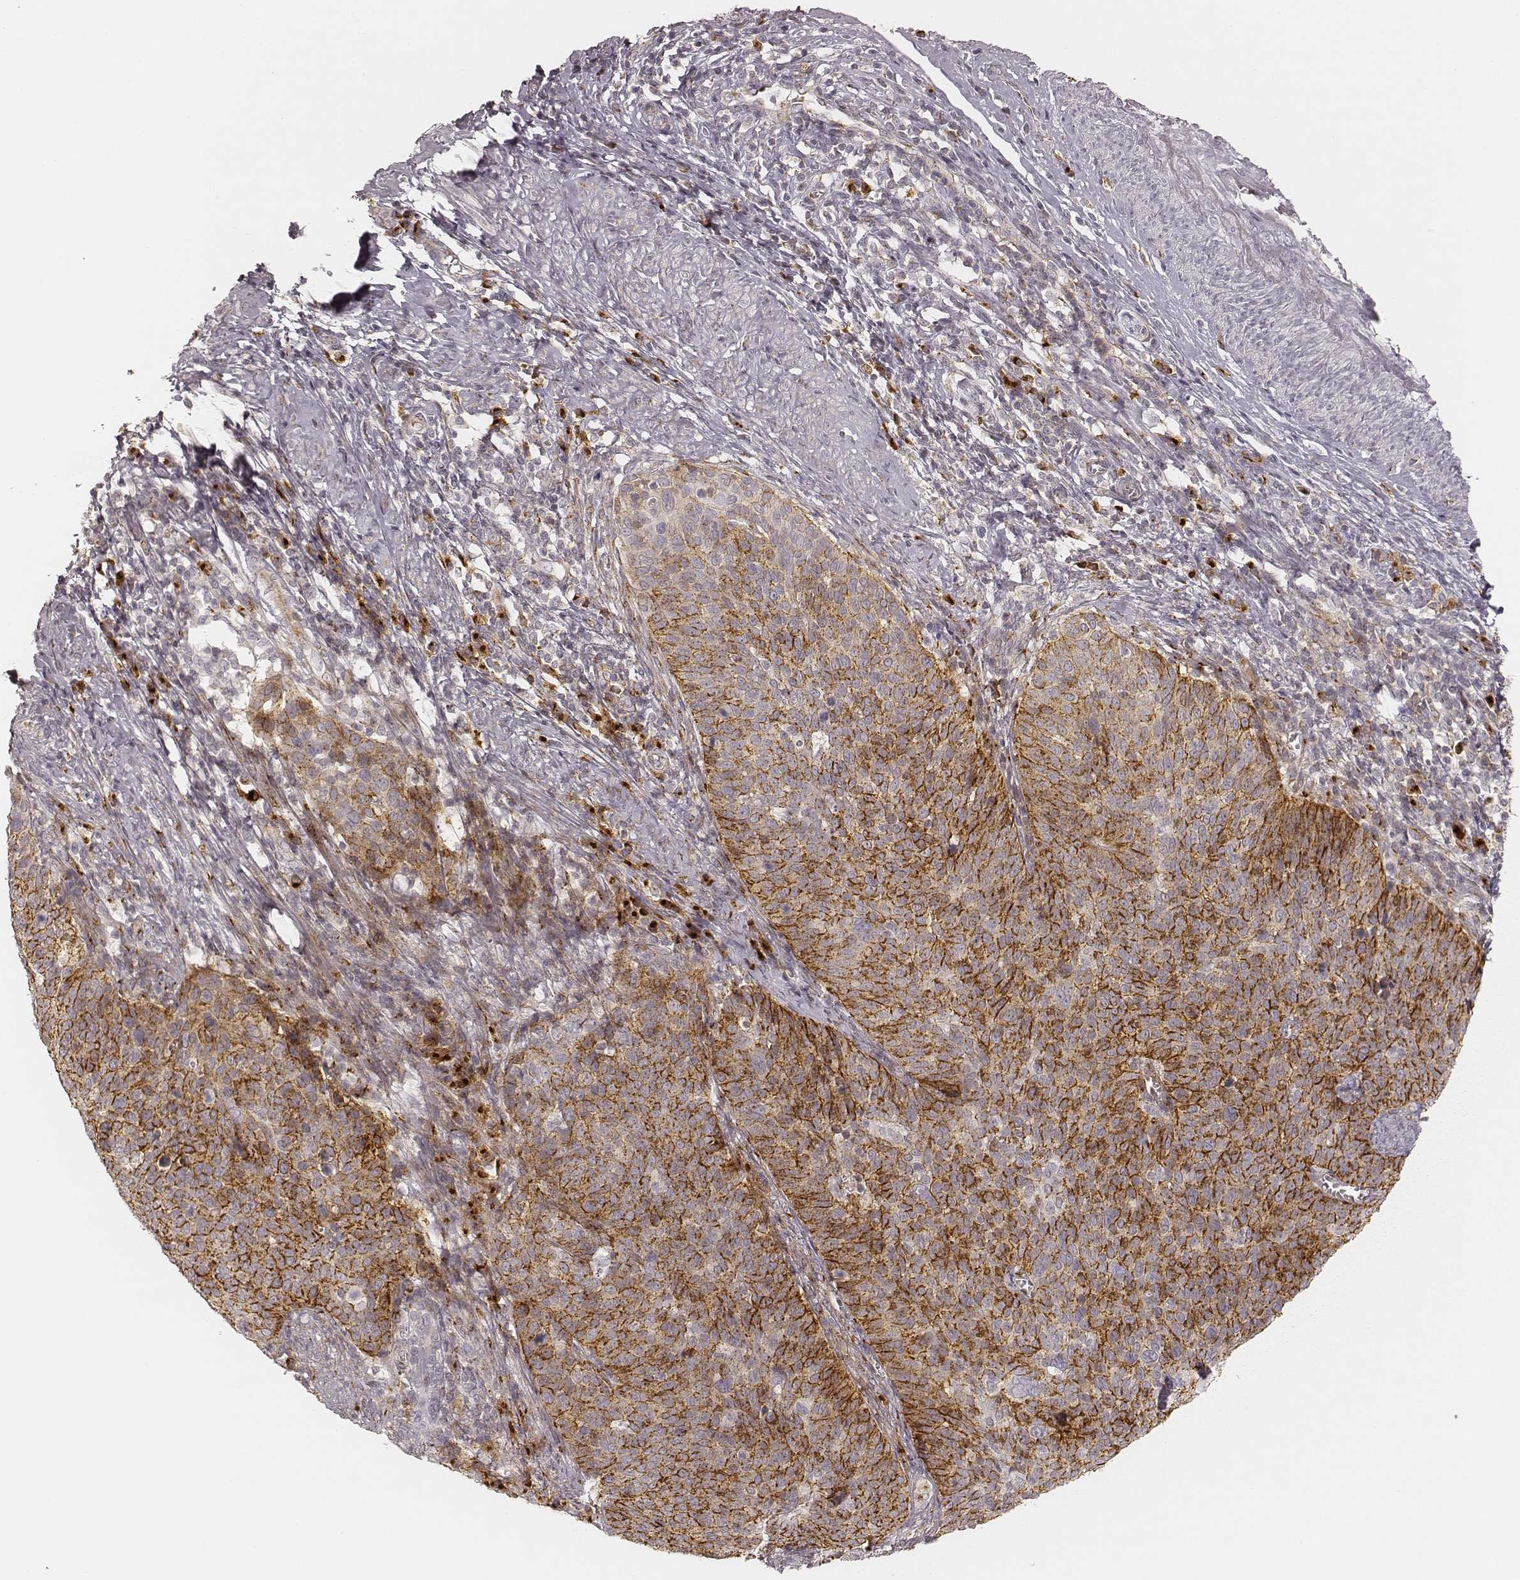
{"staining": {"intensity": "strong", "quantity": "25%-75%", "location": "cytoplasmic/membranous"}, "tissue": "cervical cancer", "cell_type": "Tumor cells", "image_type": "cancer", "snomed": [{"axis": "morphology", "description": "Normal tissue, NOS"}, {"axis": "morphology", "description": "Squamous cell carcinoma, NOS"}, {"axis": "topography", "description": "Cervix"}], "caption": "Cervical cancer (squamous cell carcinoma) stained with immunohistochemistry shows strong cytoplasmic/membranous expression in about 25%-75% of tumor cells.", "gene": "GORASP2", "patient": {"sex": "female", "age": 39}}